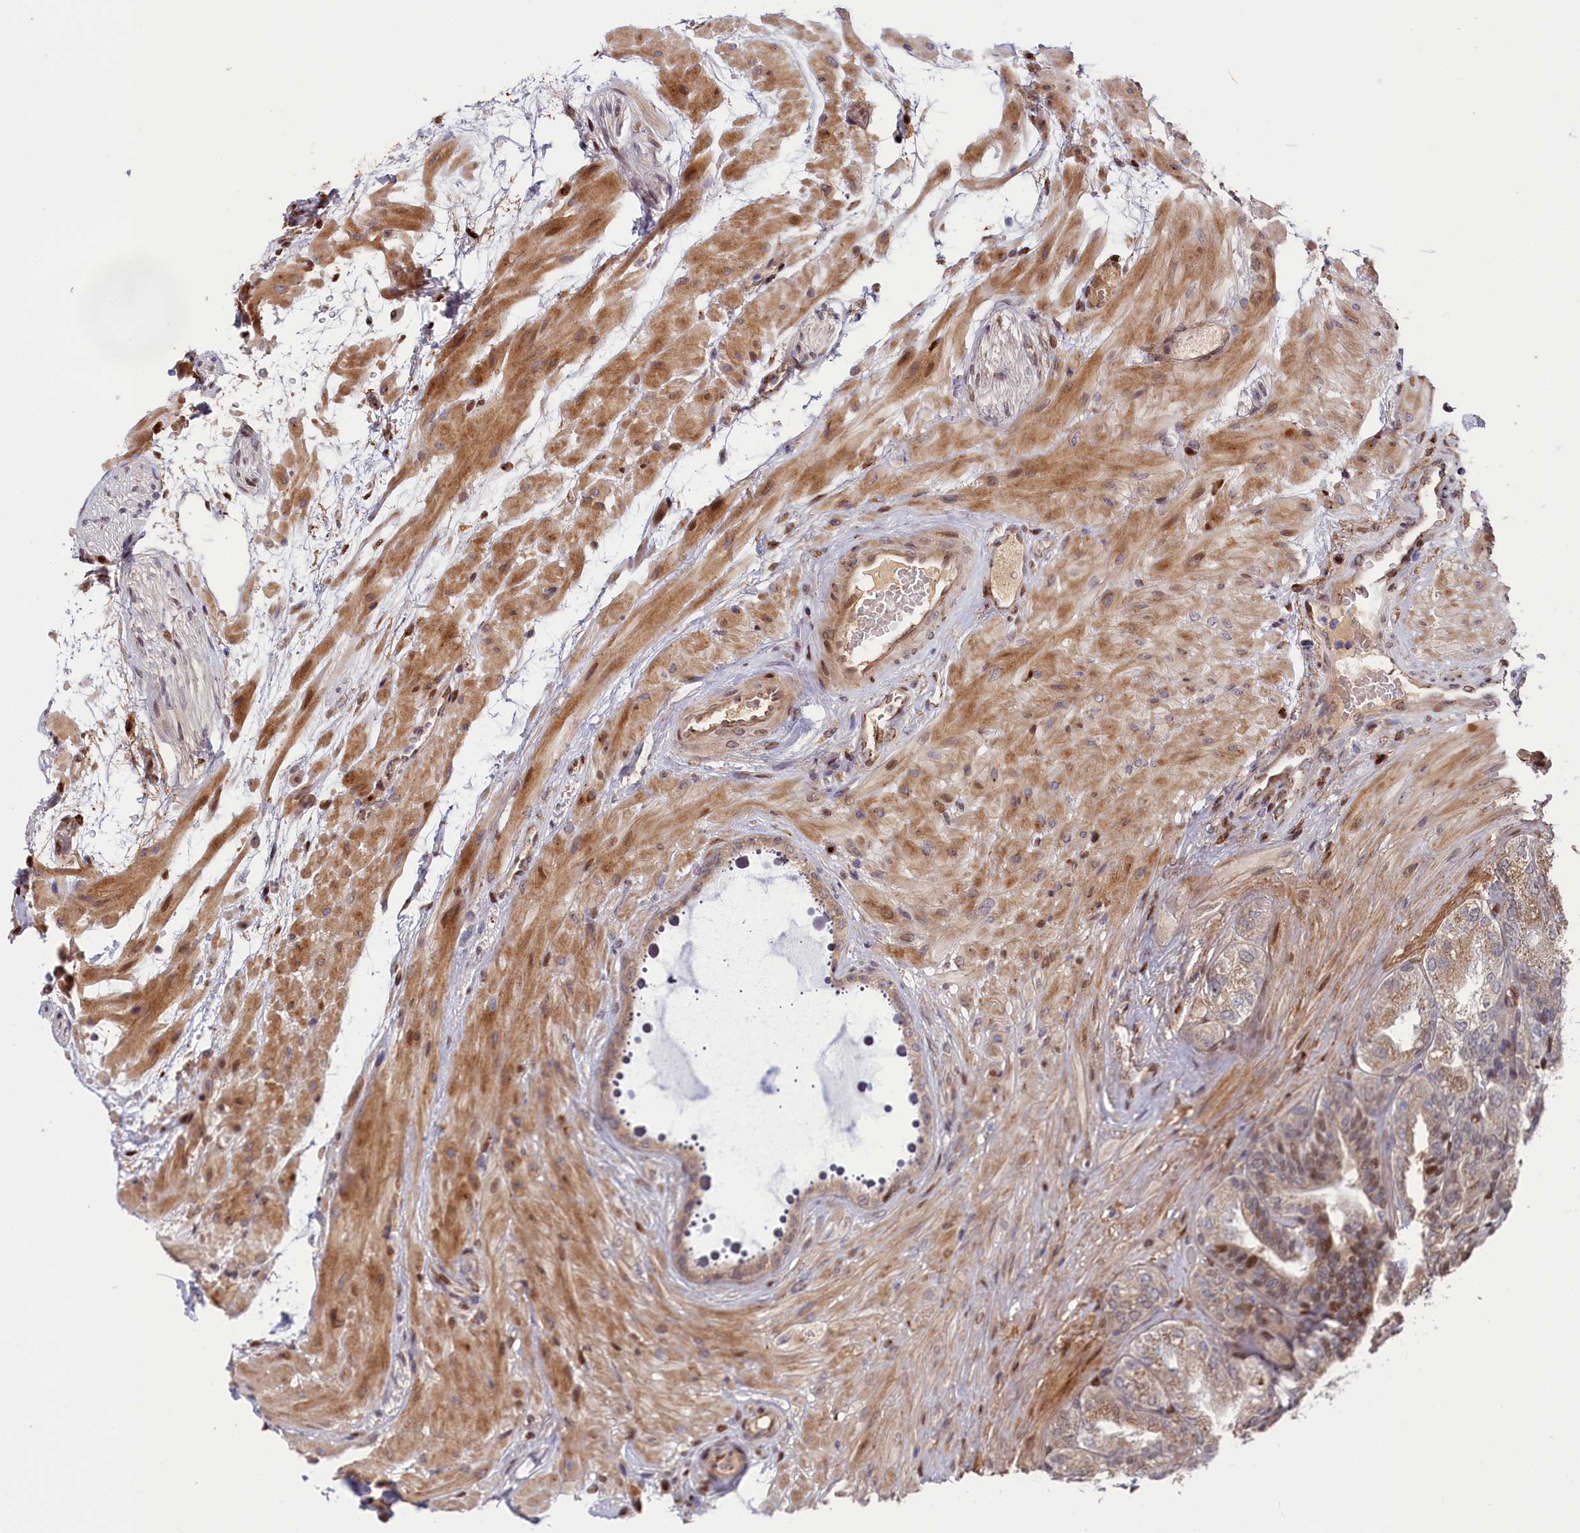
{"staining": {"intensity": "moderate", "quantity": "25%-75%", "location": "nuclear"}, "tissue": "seminal vesicle", "cell_type": "Glandular cells", "image_type": "normal", "snomed": [{"axis": "morphology", "description": "Normal tissue, NOS"}, {"axis": "topography", "description": "Seminal veicle"}, {"axis": "topography", "description": "Peripheral nerve tissue"}], "caption": "Immunohistochemical staining of benign seminal vesicle shows 25%-75% levels of moderate nuclear protein staining in approximately 25%-75% of glandular cells.", "gene": "CHST12", "patient": {"sex": "male", "age": 63}}